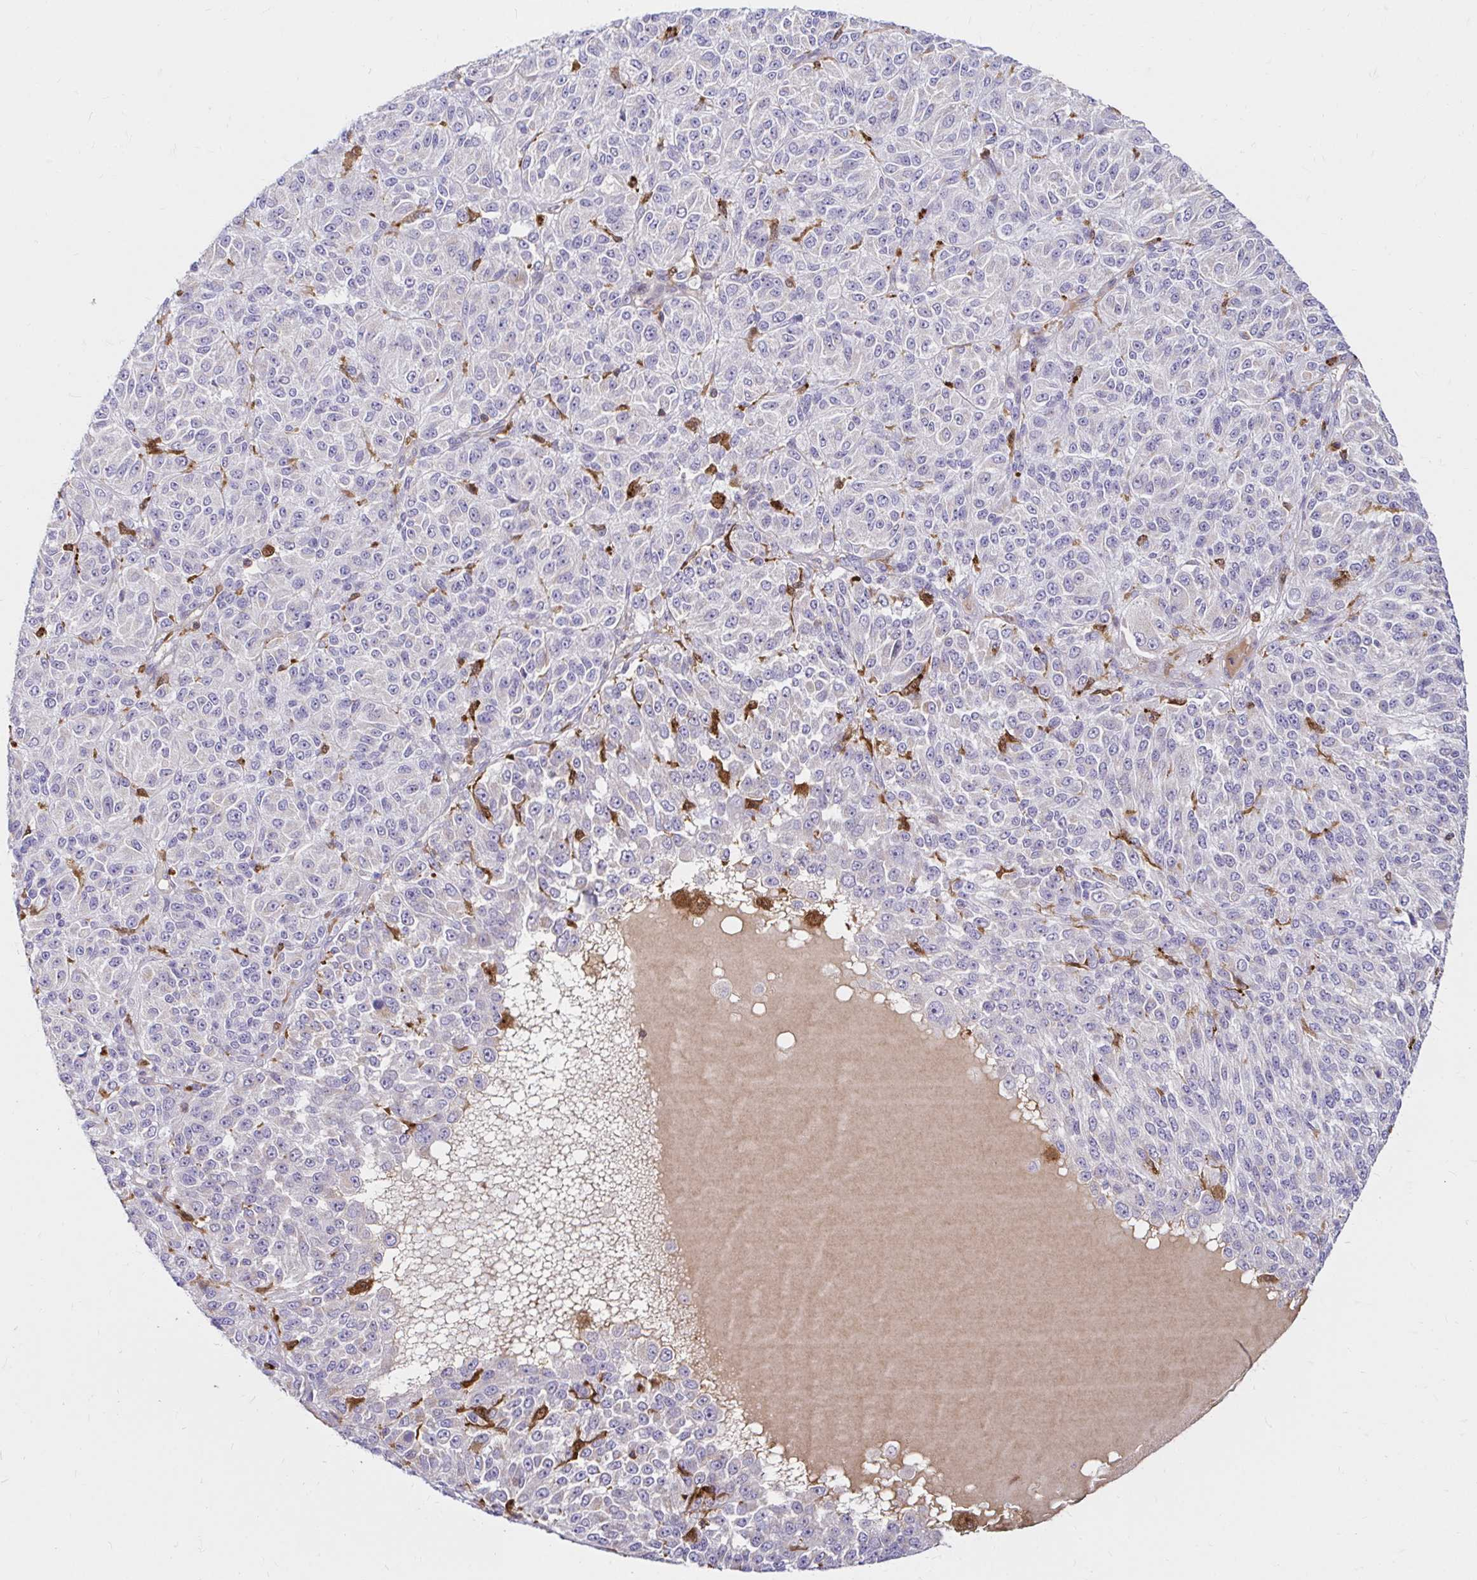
{"staining": {"intensity": "negative", "quantity": "none", "location": "none"}, "tissue": "melanoma", "cell_type": "Tumor cells", "image_type": "cancer", "snomed": [{"axis": "morphology", "description": "Malignant melanoma, Metastatic site"}, {"axis": "topography", "description": "Brain"}], "caption": "Melanoma was stained to show a protein in brown. There is no significant positivity in tumor cells. (DAB (3,3'-diaminobenzidine) IHC with hematoxylin counter stain).", "gene": "PYCARD", "patient": {"sex": "female", "age": 56}}